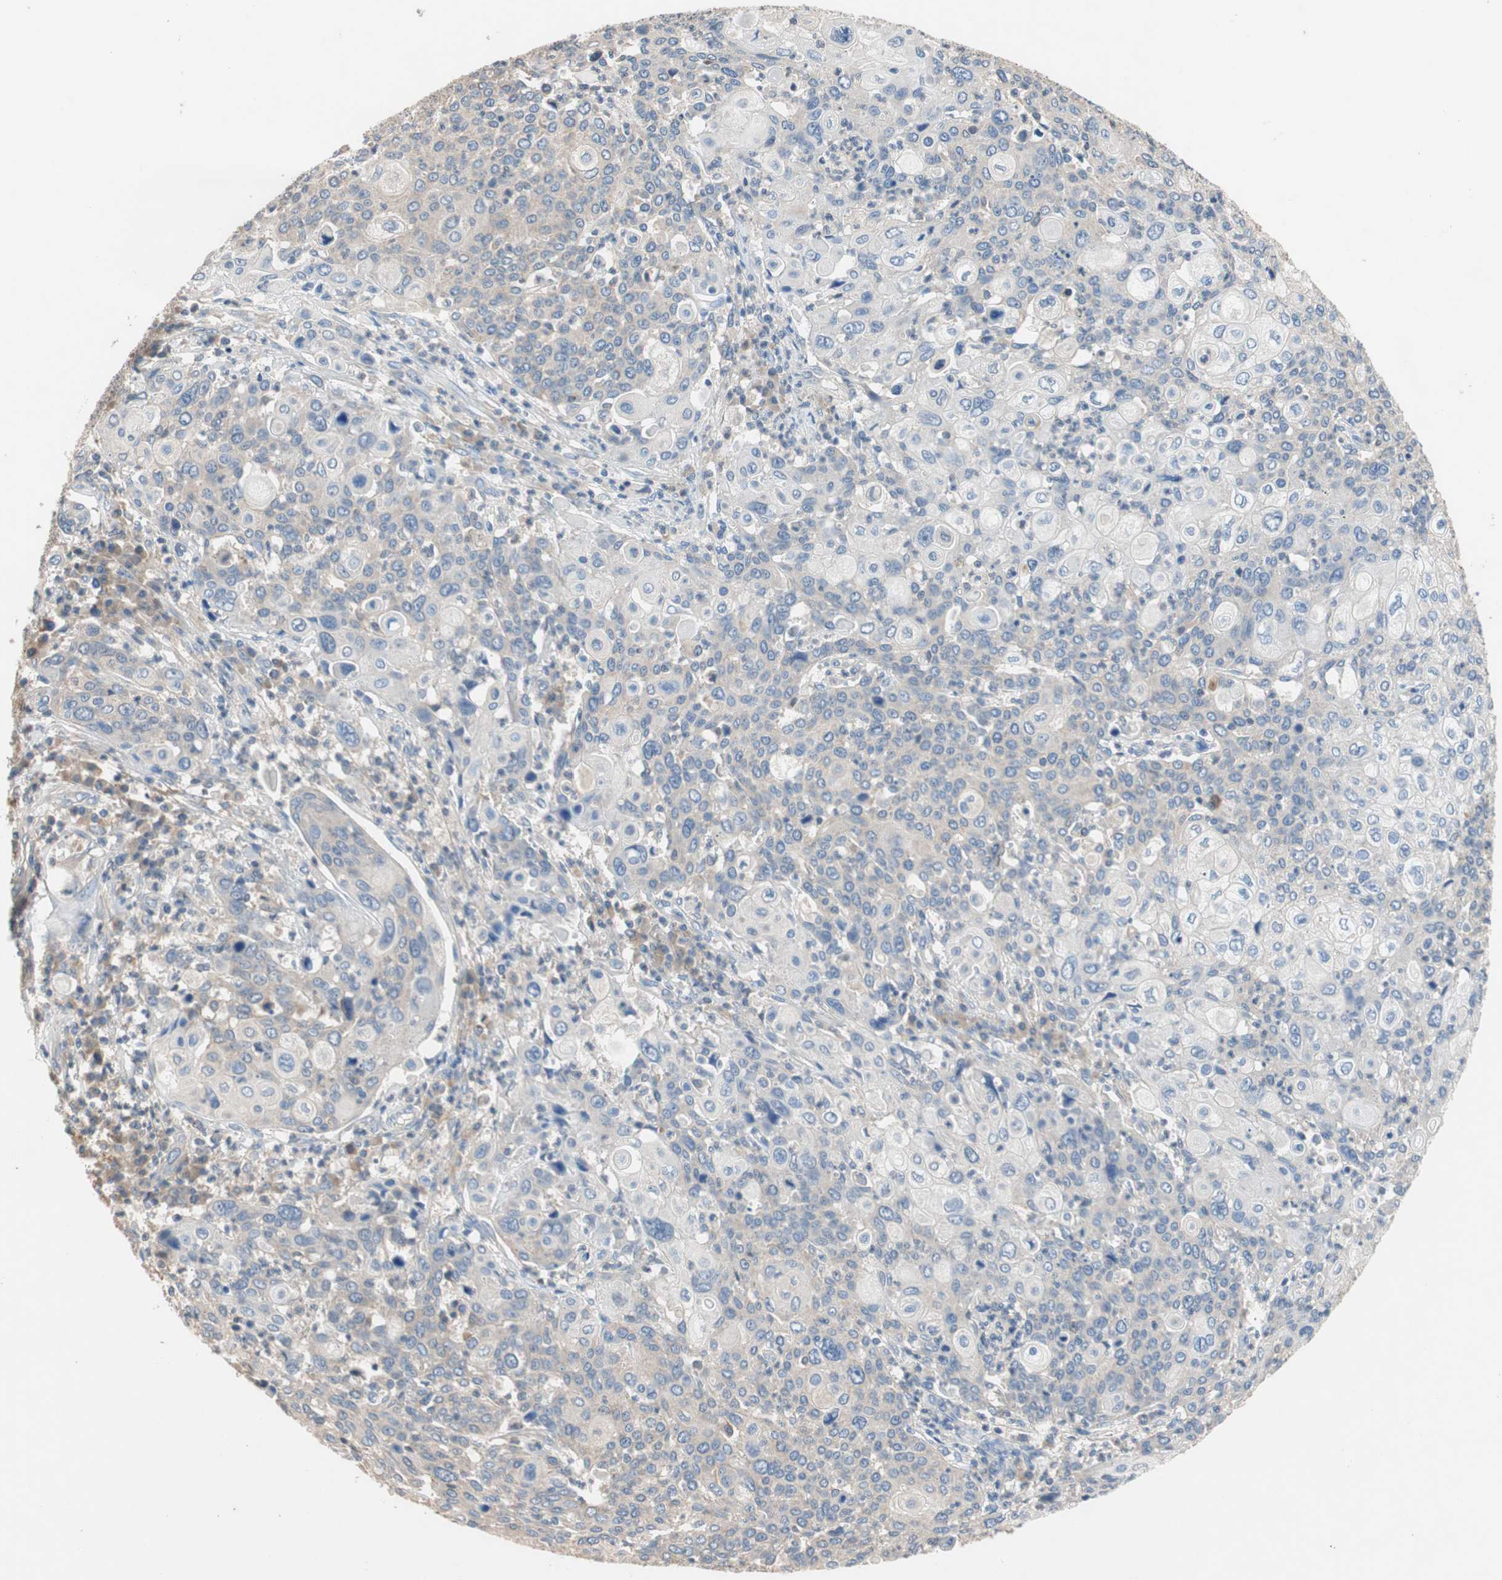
{"staining": {"intensity": "weak", "quantity": "<25%", "location": "cytoplasmic/membranous"}, "tissue": "cervical cancer", "cell_type": "Tumor cells", "image_type": "cancer", "snomed": [{"axis": "morphology", "description": "Squamous cell carcinoma, NOS"}, {"axis": "topography", "description": "Cervix"}], "caption": "A high-resolution histopathology image shows IHC staining of cervical cancer, which shows no significant staining in tumor cells. (IHC, brightfield microscopy, high magnification).", "gene": "ADAP1", "patient": {"sex": "female", "age": 40}}